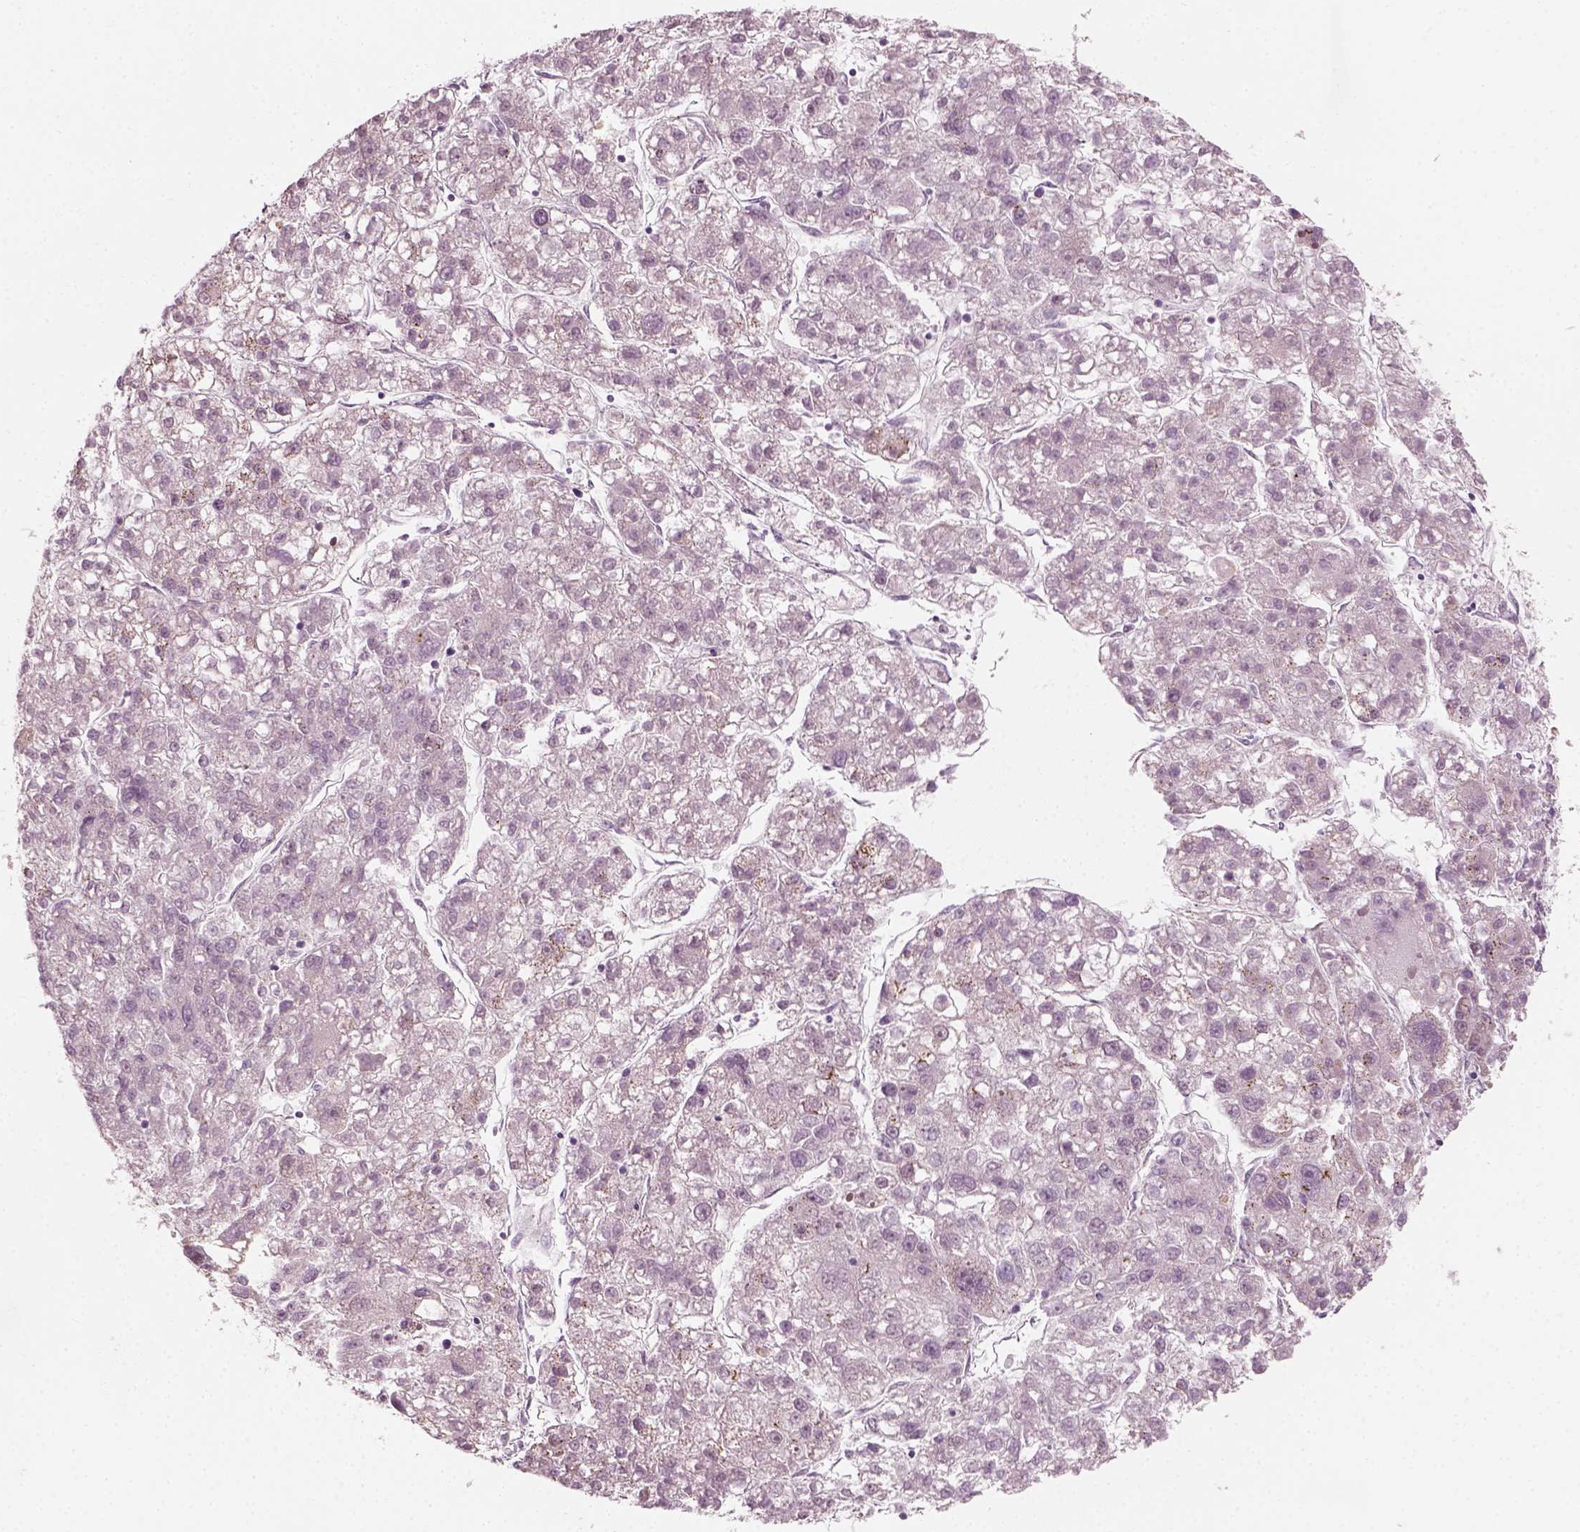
{"staining": {"intensity": "negative", "quantity": "none", "location": "none"}, "tissue": "liver cancer", "cell_type": "Tumor cells", "image_type": "cancer", "snomed": [{"axis": "morphology", "description": "Carcinoma, Hepatocellular, NOS"}, {"axis": "topography", "description": "Liver"}], "caption": "There is no significant positivity in tumor cells of liver hepatocellular carcinoma.", "gene": "MLIP", "patient": {"sex": "male", "age": 56}}